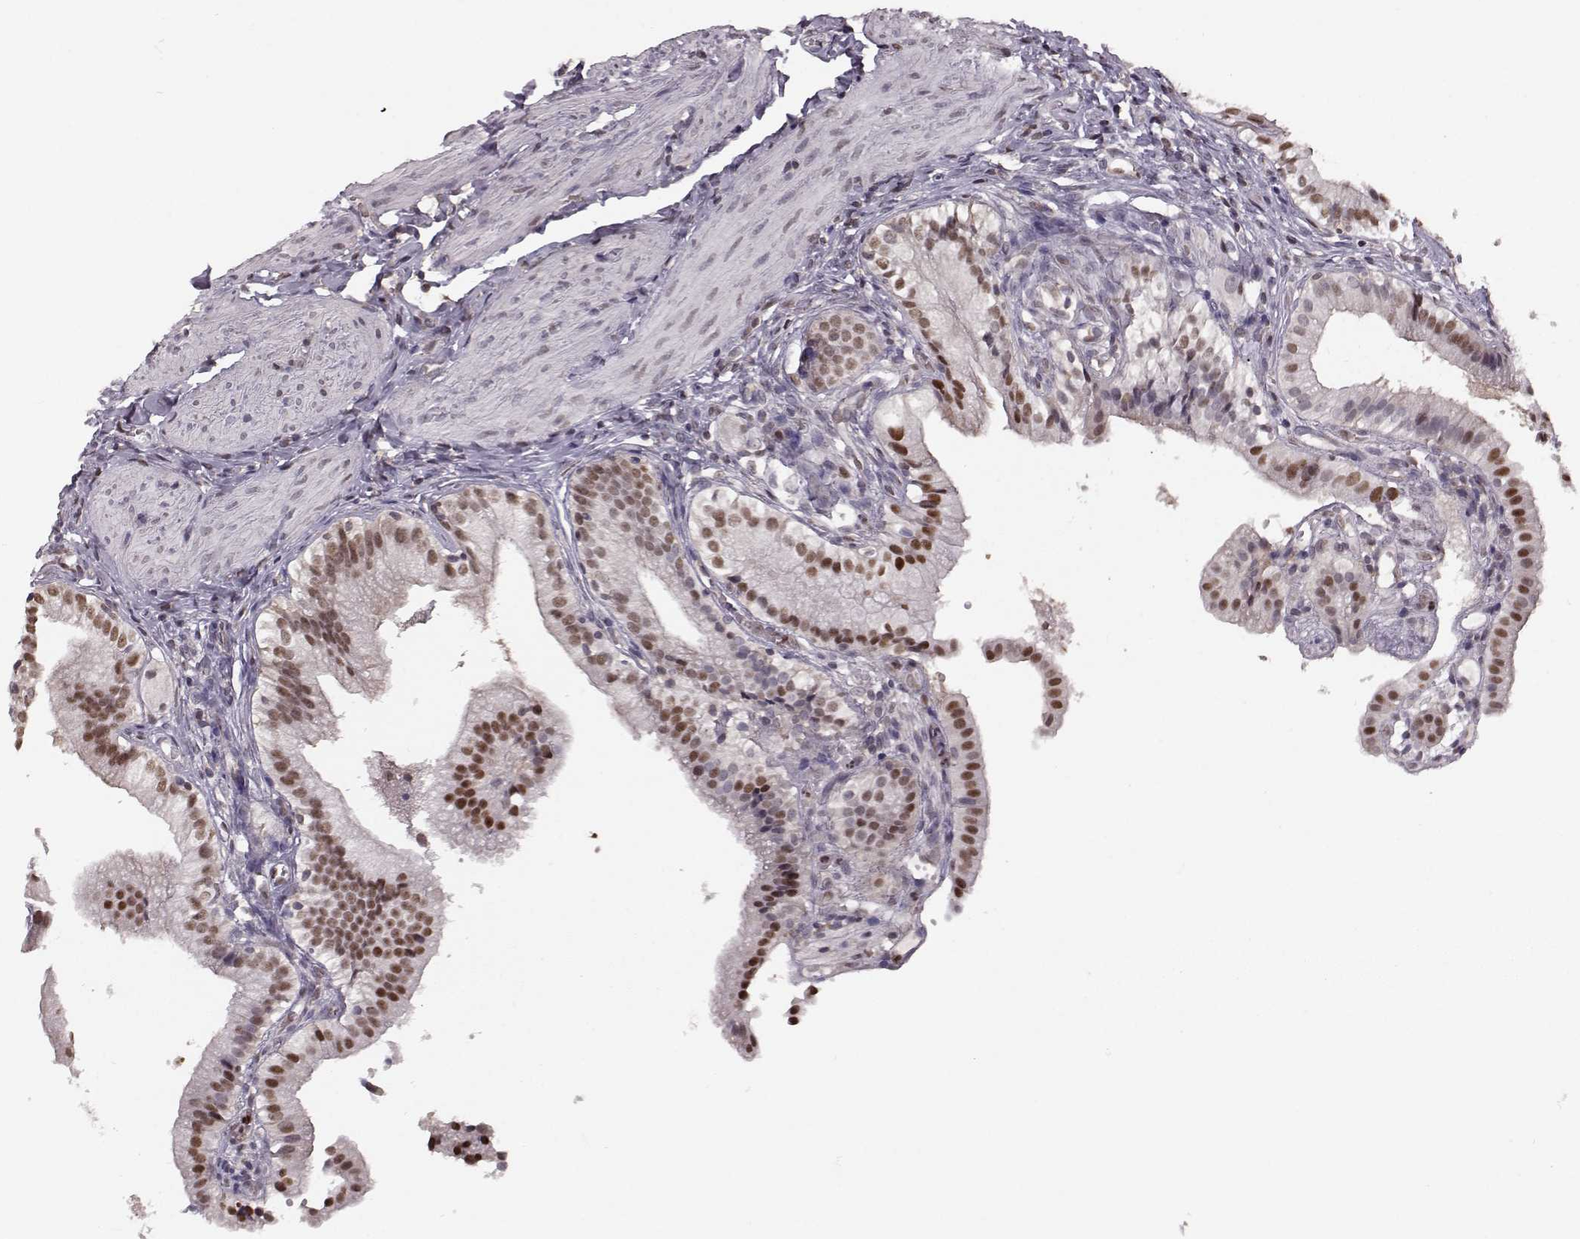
{"staining": {"intensity": "strong", "quantity": "25%-75%", "location": "nuclear"}, "tissue": "gallbladder", "cell_type": "Glandular cells", "image_type": "normal", "snomed": [{"axis": "morphology", "description": "Normal tissue, NOS"}, {"axis": "topography", "description": "Gallbladder"}], "caption": "High-power microscopy captured an immunohistochemistry (IHC) image of benign gallbladder, revealing strong nuclear positivity in approximately 25%-75% of glandular cells. The staining is performed using DAB brown chromogen to label protein expression. The nuclei are counter-stained blue using hematoxylin.", "gene": "KLF6", "patient": {"sex": "female", "age": 47}}